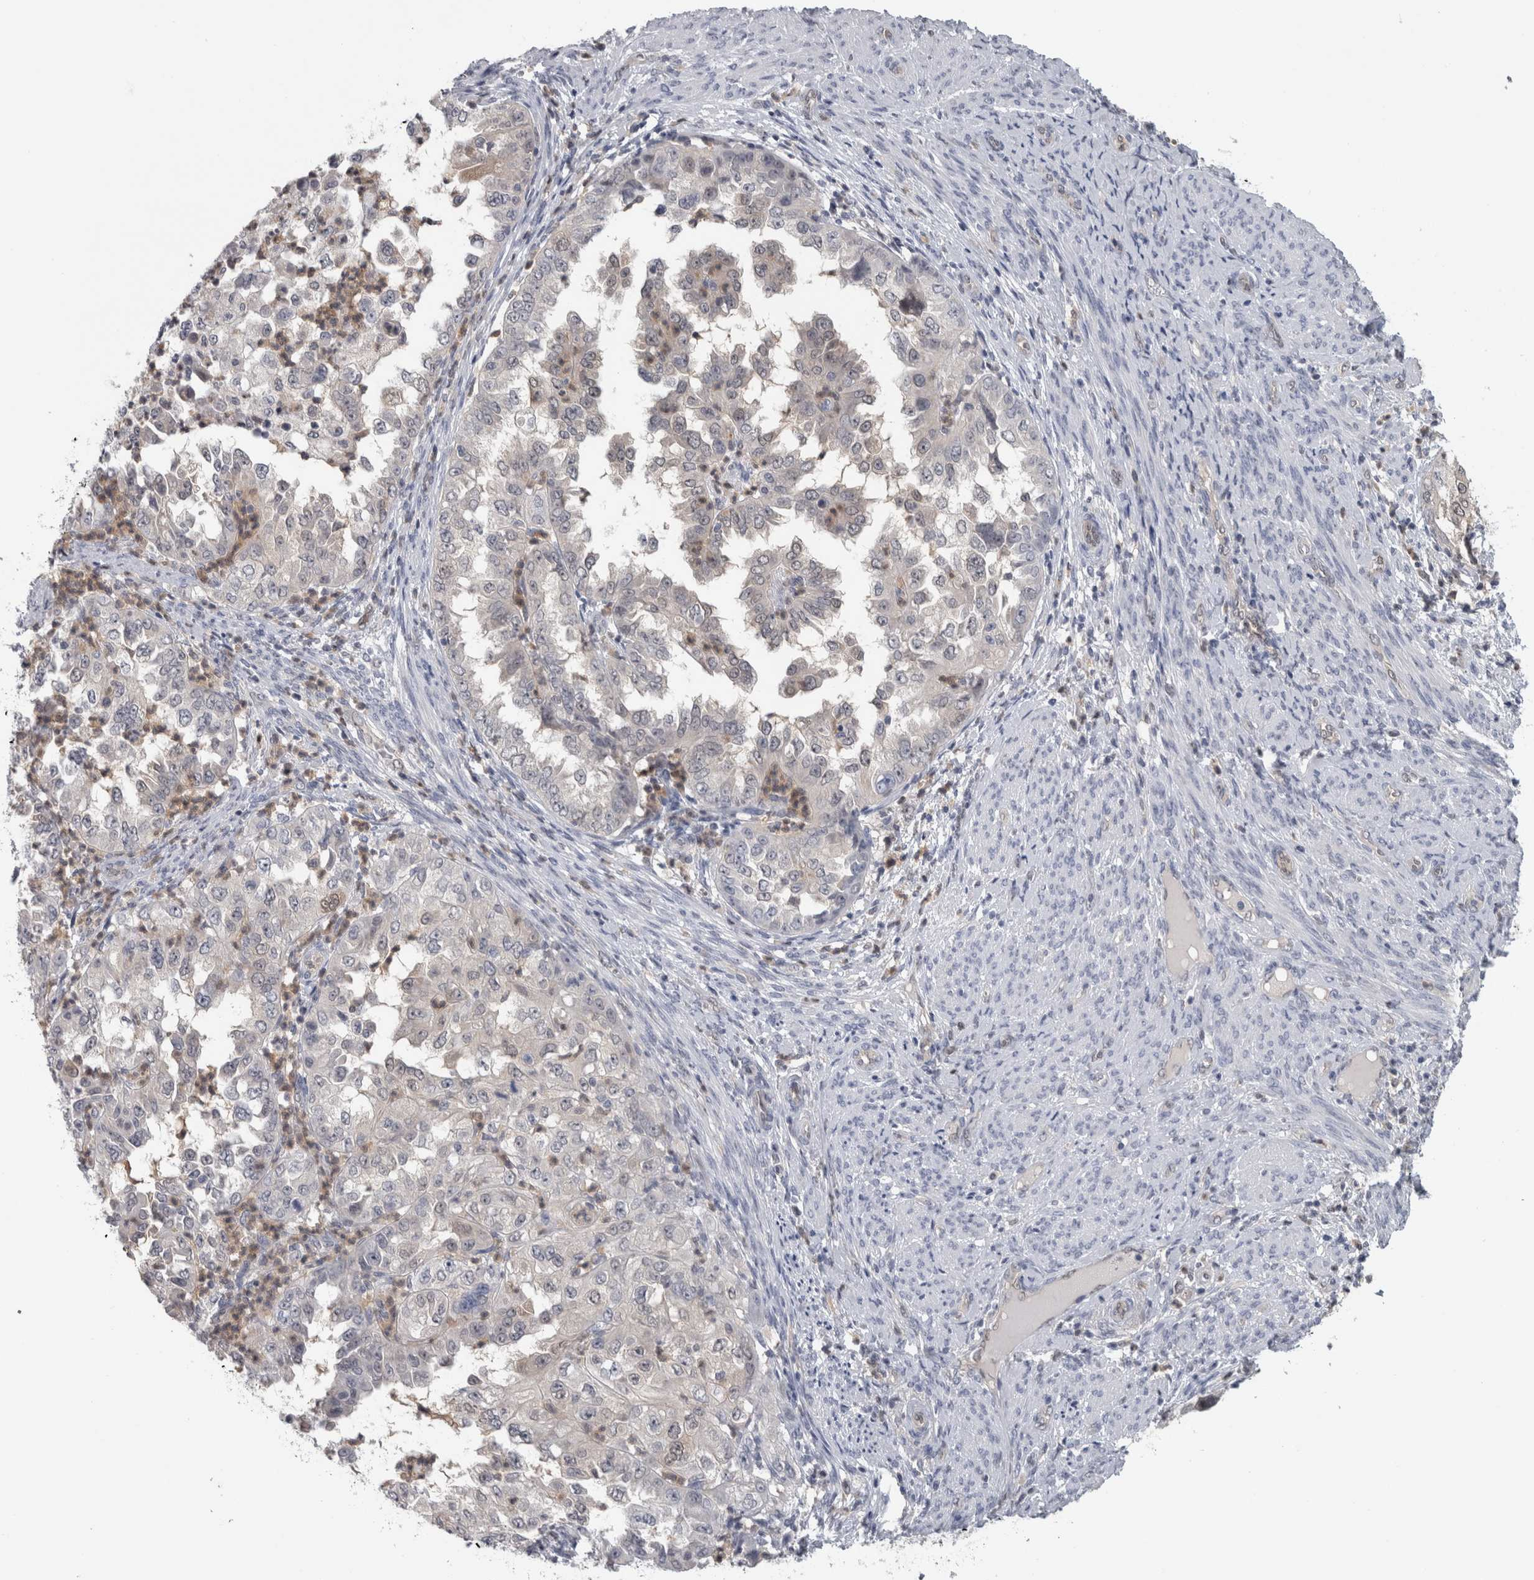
{"staining": {"intensity": "weak", "quantity": "<25%", "location": "cytoplasmic/membranous"}, "tissue": "endometrial cancer", "cell_type": "Tumor cells", "image_type": "cancer", "snomed": [{"axis": "morphology", "description": "Adenocarcinoma, NOS"}, {"axis": "topography", "description": "Endometrium"}], "caption": "Immunohistochemistry (IHC) histopathology image of human endometrial cancer stained for a protein (brown), which displays no expression in tumor cells.", "gene": "NAPRT", "patient": {"sex": "female", "age": 85}}